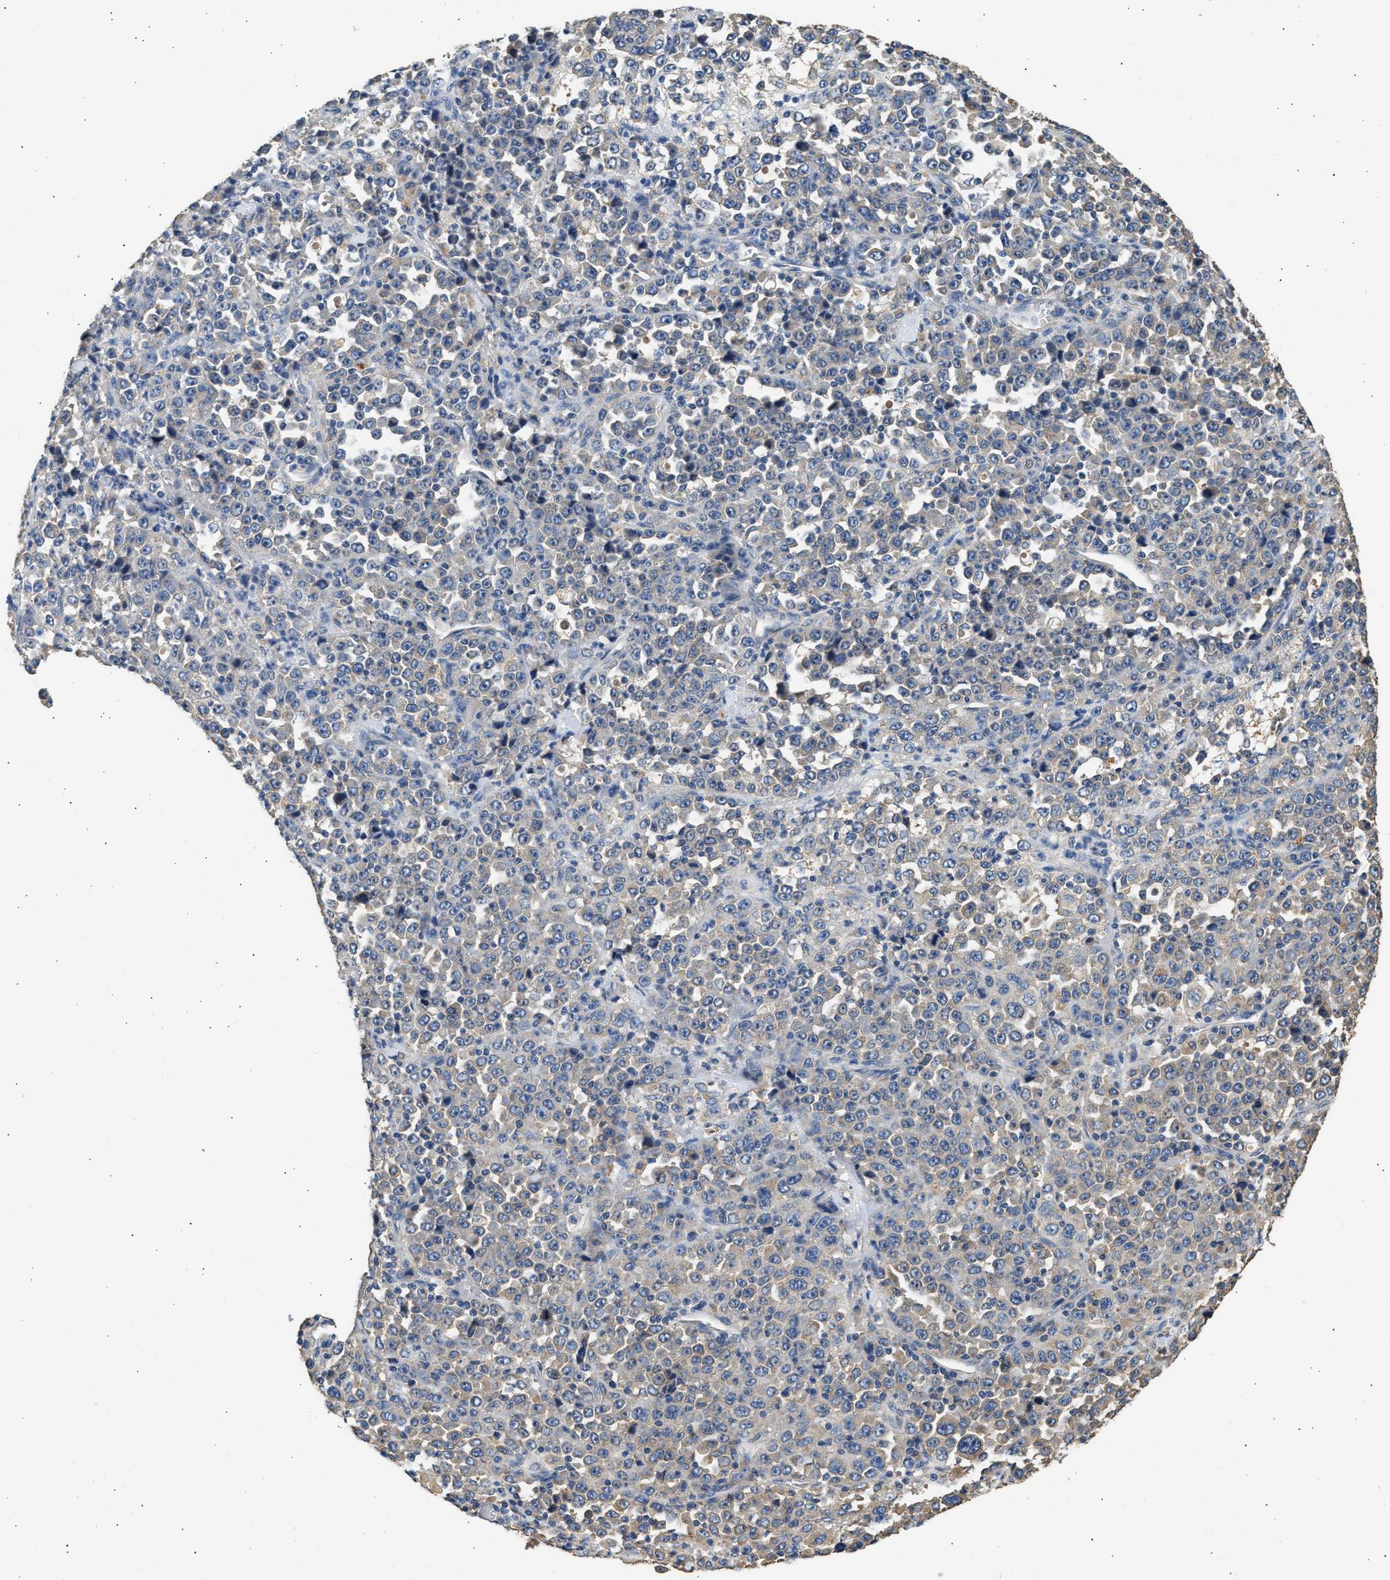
{"staining": {"intensity": "weak", "quantity": "25%-75%", "location": "cytoplasmic/membranous"}, "tissue": "stomach cancer", "cell_type": "Tumor cells", "image_type": "cancer", "snomed": [{"axis": "morphology", "description": "Normal tissue, NOS"}, {"axis": "morphology", "description": "Adenocarcinoma, NOS"}, {"axis": "topography", "description": "Stomach, upper"}, {"axis": "topography", "description": "Stomach"}], "caption": "An image of human adenocarcinoma (stomach) stained for a protein demonstrates weak cytoplasmic/membranous brown staining in tumor cells.", "gene": "WDR31", "patient": {"sex": "male", "age": 59}}